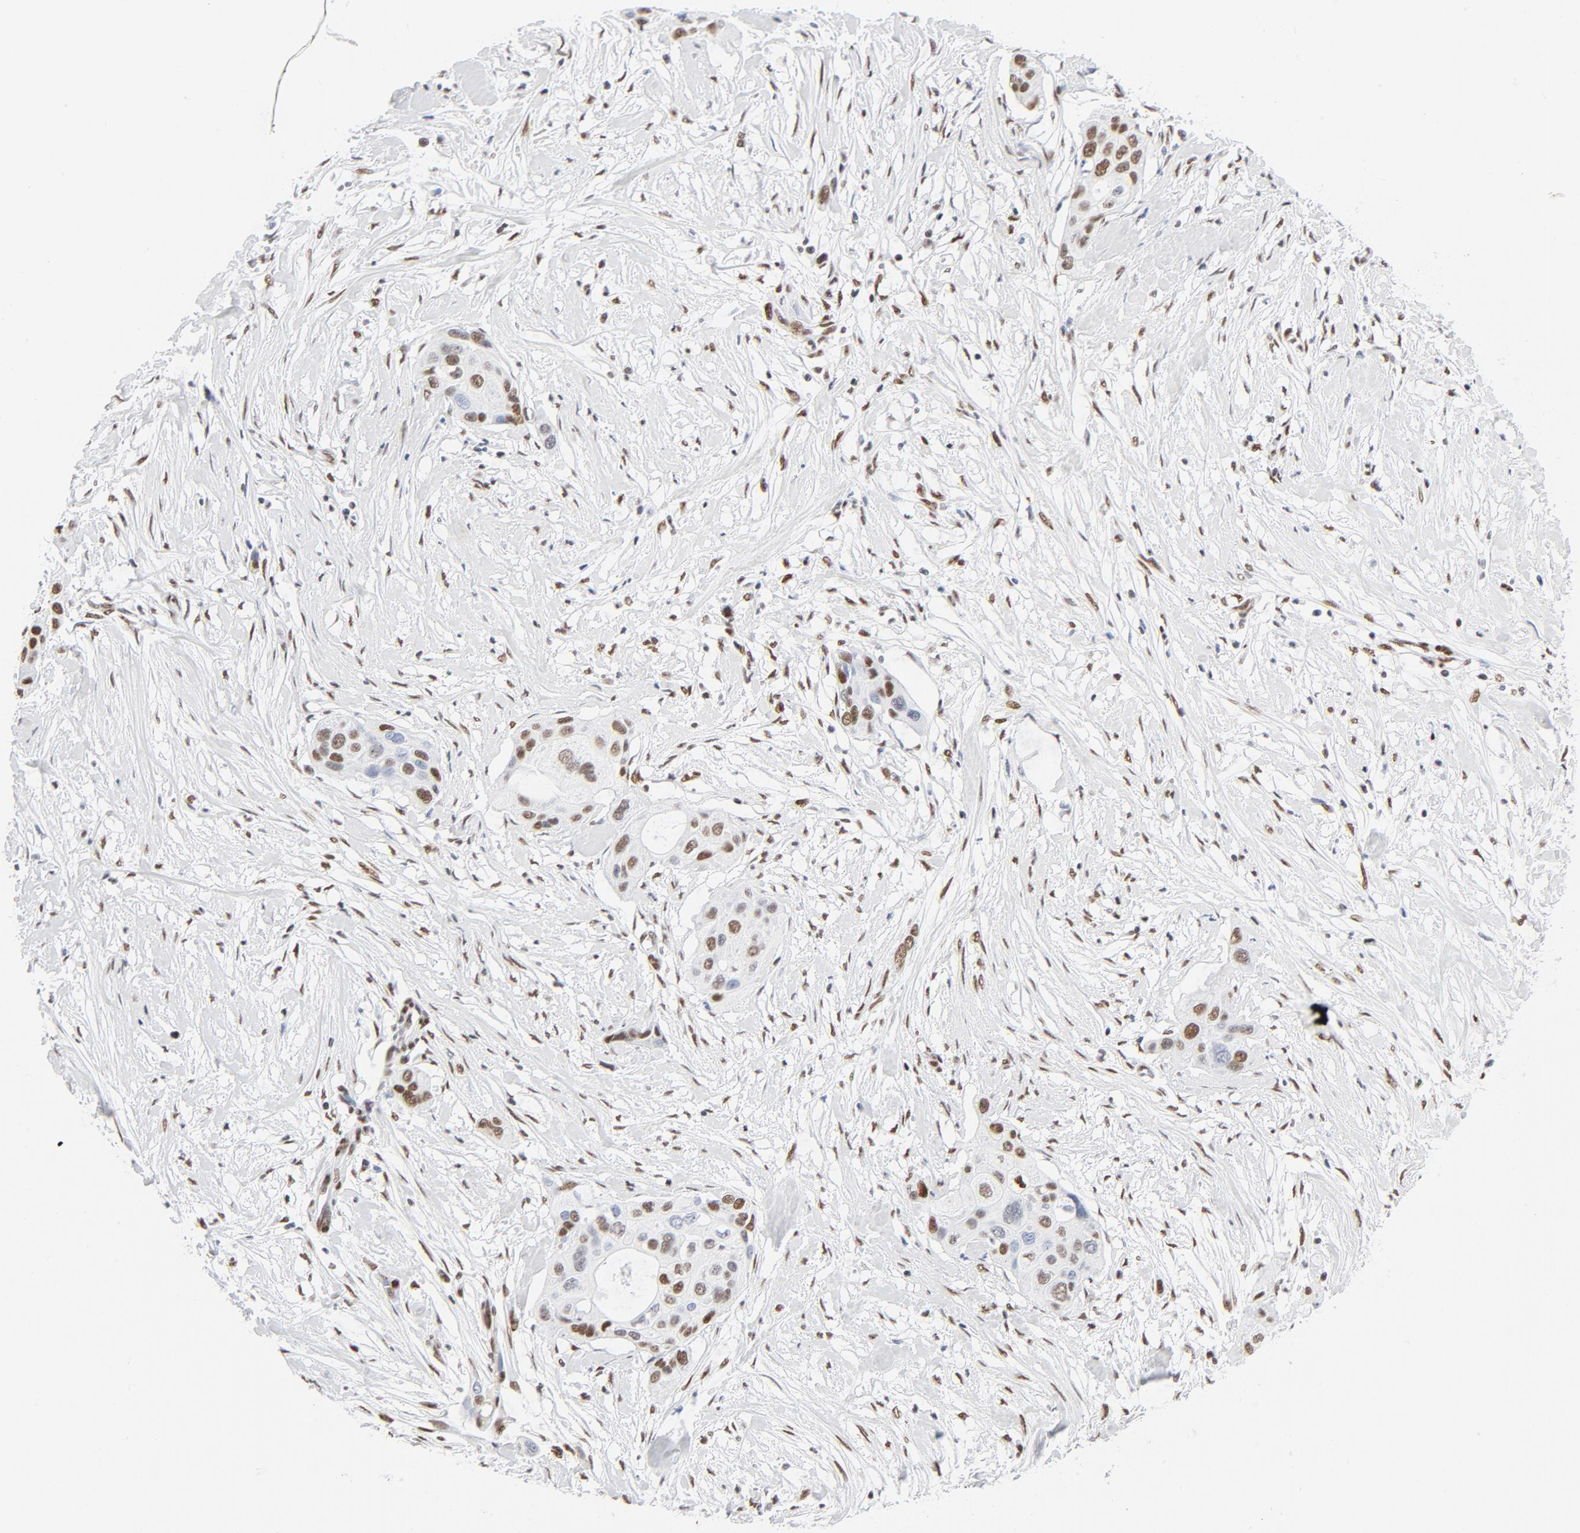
{"staining": {"intensity": "moderate", "quantity": "25%-75%", "location": "nuclear"}, "tissue": "pancreatic cancer", "cell_type": "Tumor cells", "image_type": "cancer", "snomed": [{"axis": "morphology", "description": "Adenocarcinoma, NOS"}, {"axis": "topography", "description": "Pancreas"}], "caption": "Pancreatic cancer was stained to show a protein in brown. There is medium levels of moderate nuclear expression in about 25%-75% of tumor cells.", "gene": "ATF2", "patient": {"sex": "female", "age": 60}}